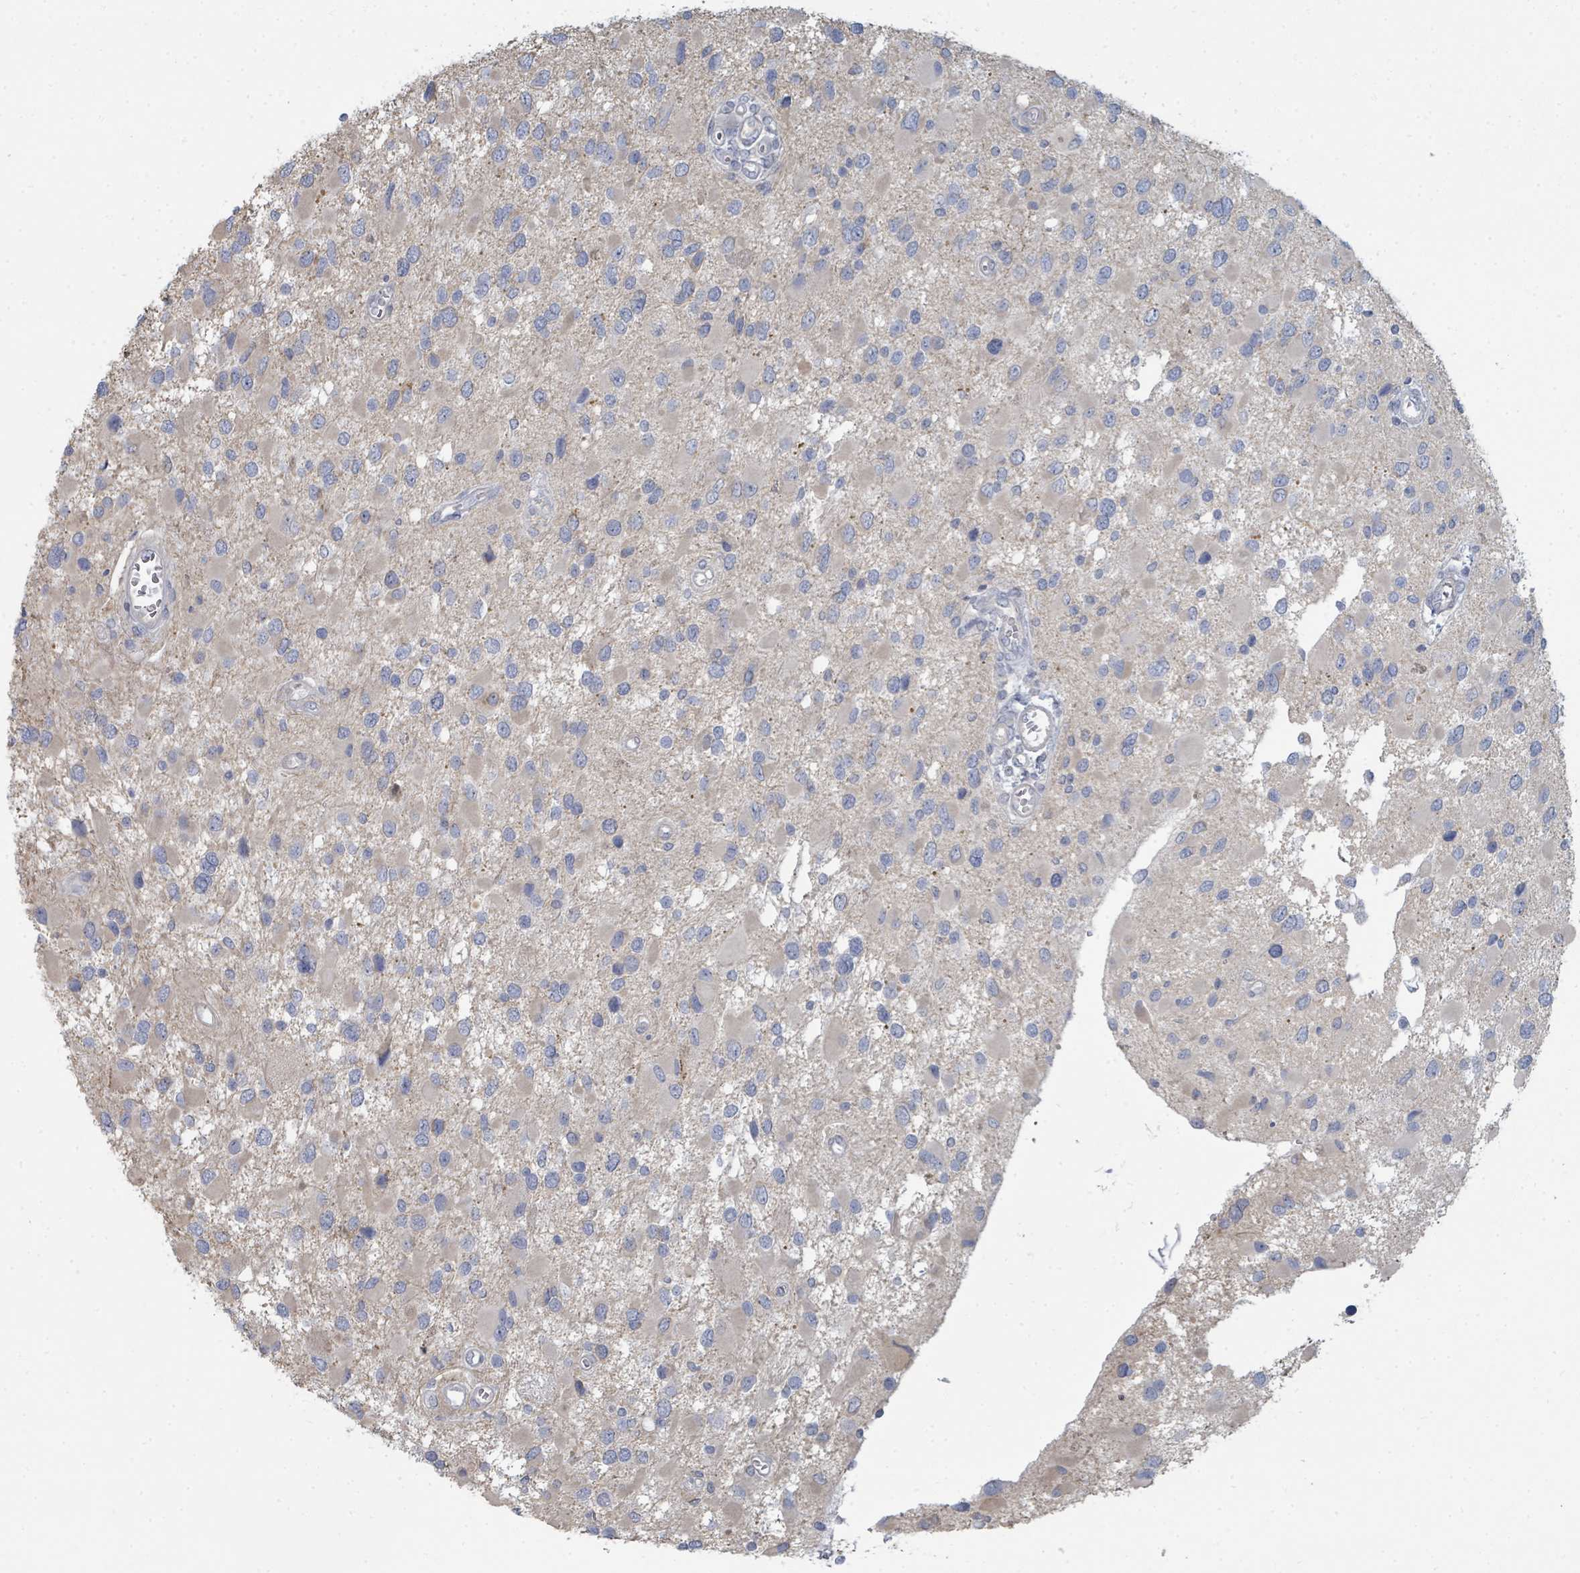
{"staining": {"intensity": "negative", "quantity": "none", "location": "none"}, "tissue": "glioma", "cell_type": "Tumor cells", "image_type": "cancer", "snomed": [{"axis": "morphology", "description": "Glioma, malignant, High grade"}, {"axis": "topography", "description": "Brain"}], "caption": "Protein analysis of malignant glioma (high-grade) displays no significant expression in tumor cells.", "gene": "SLC25A45", "patient": {"sex": "male", "age": 53}}